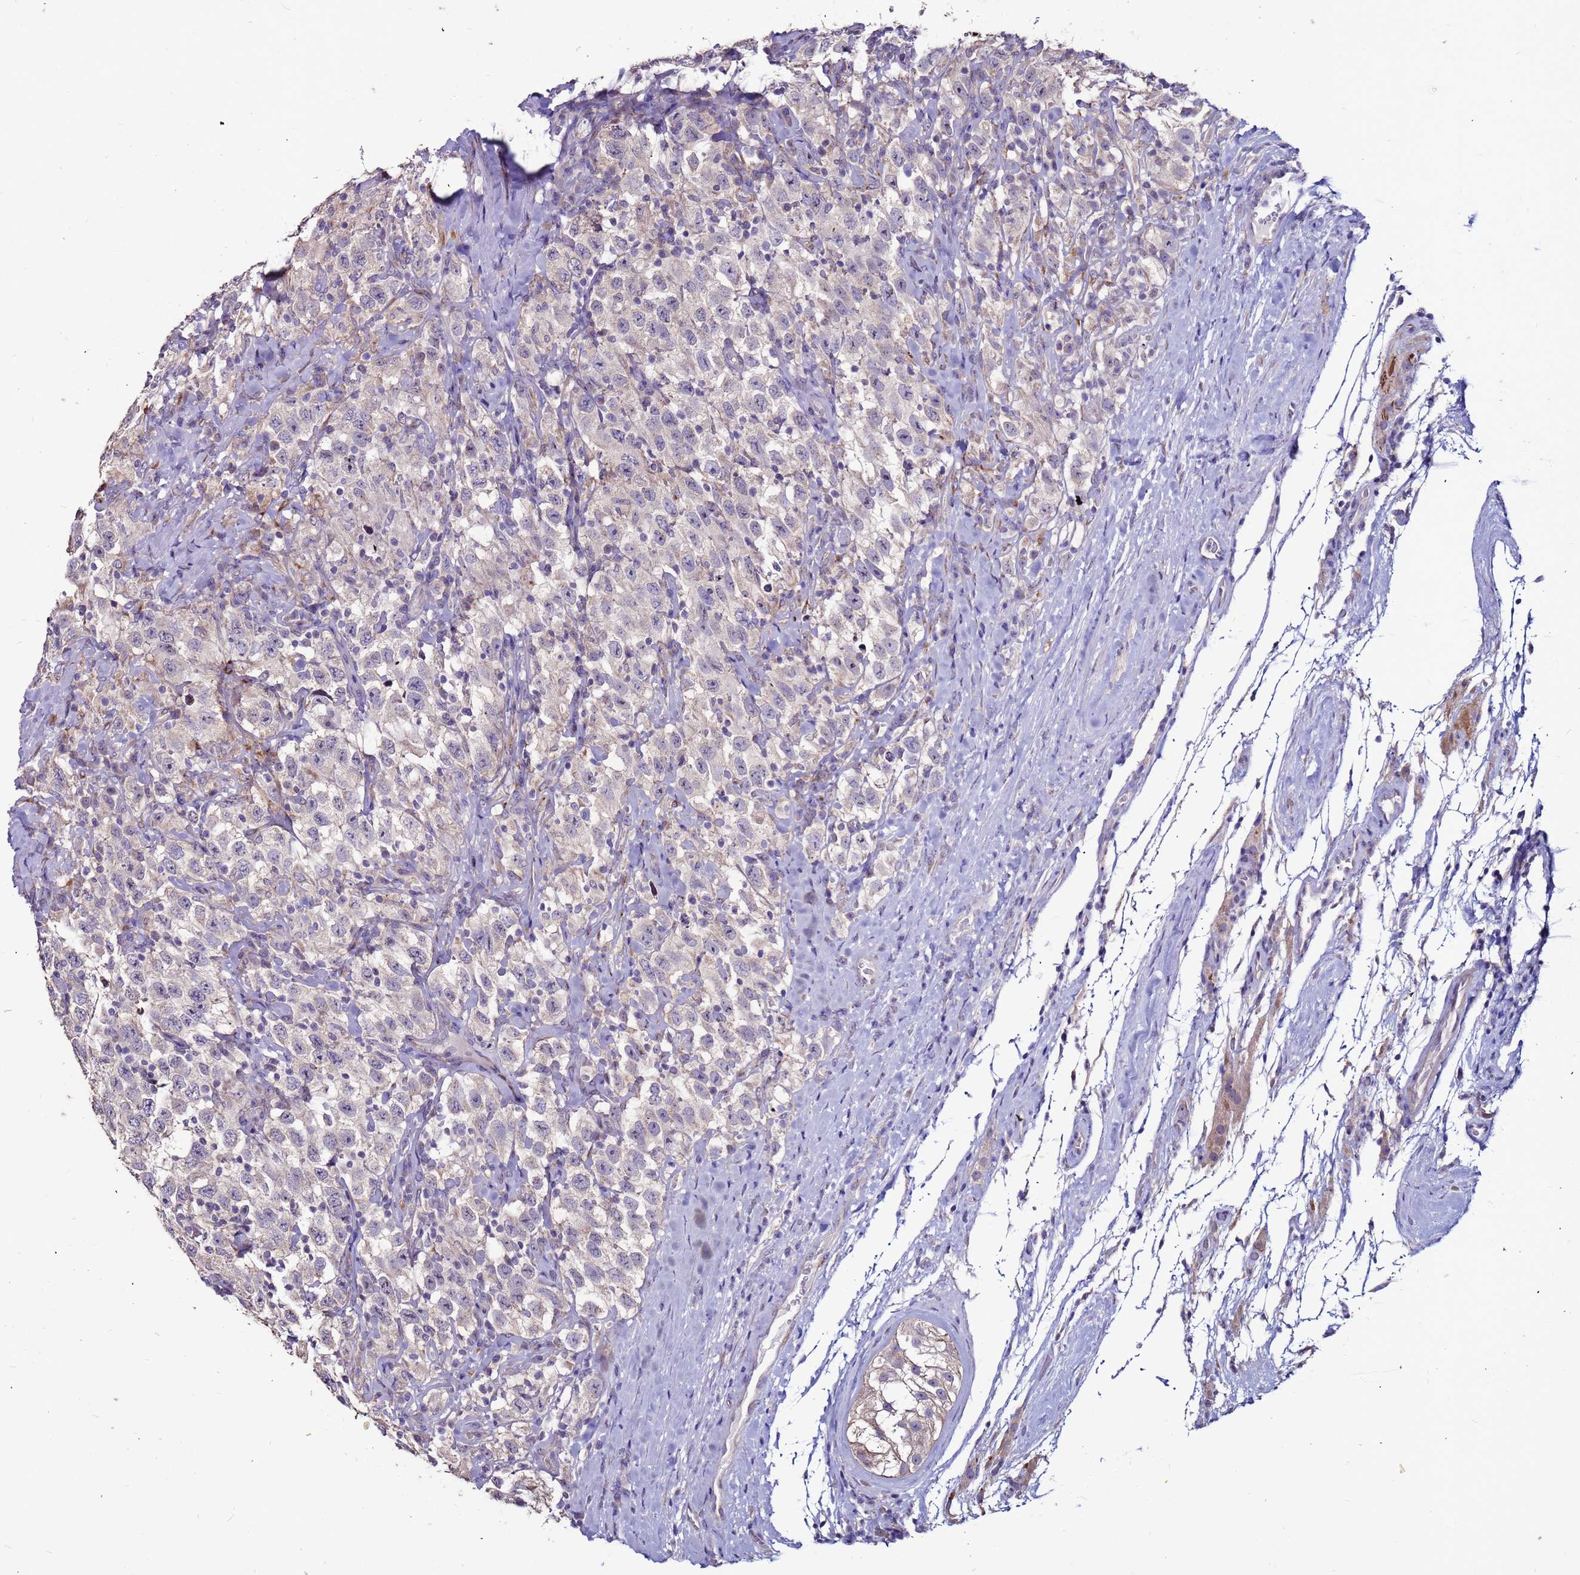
{"staining": {"intensity": "negative", "quantity": "none", "location": "none"}, "tissue": "testis cancer", "cell_type": "Tumor cells", "image_type": "cancer", "snomed": [{"axis": "morphology", "description": "Seminoma, NOS"}, {"axis": "topography", "description": "Testis"}], "caption": "DAB (3,3'-diaminobenzidine) immunohistochemical staining of human testis cancer reveals no significant staining in tumor cells.", "gene": "SLC44A3", "patient": {"sex": "male", "age": 41}}